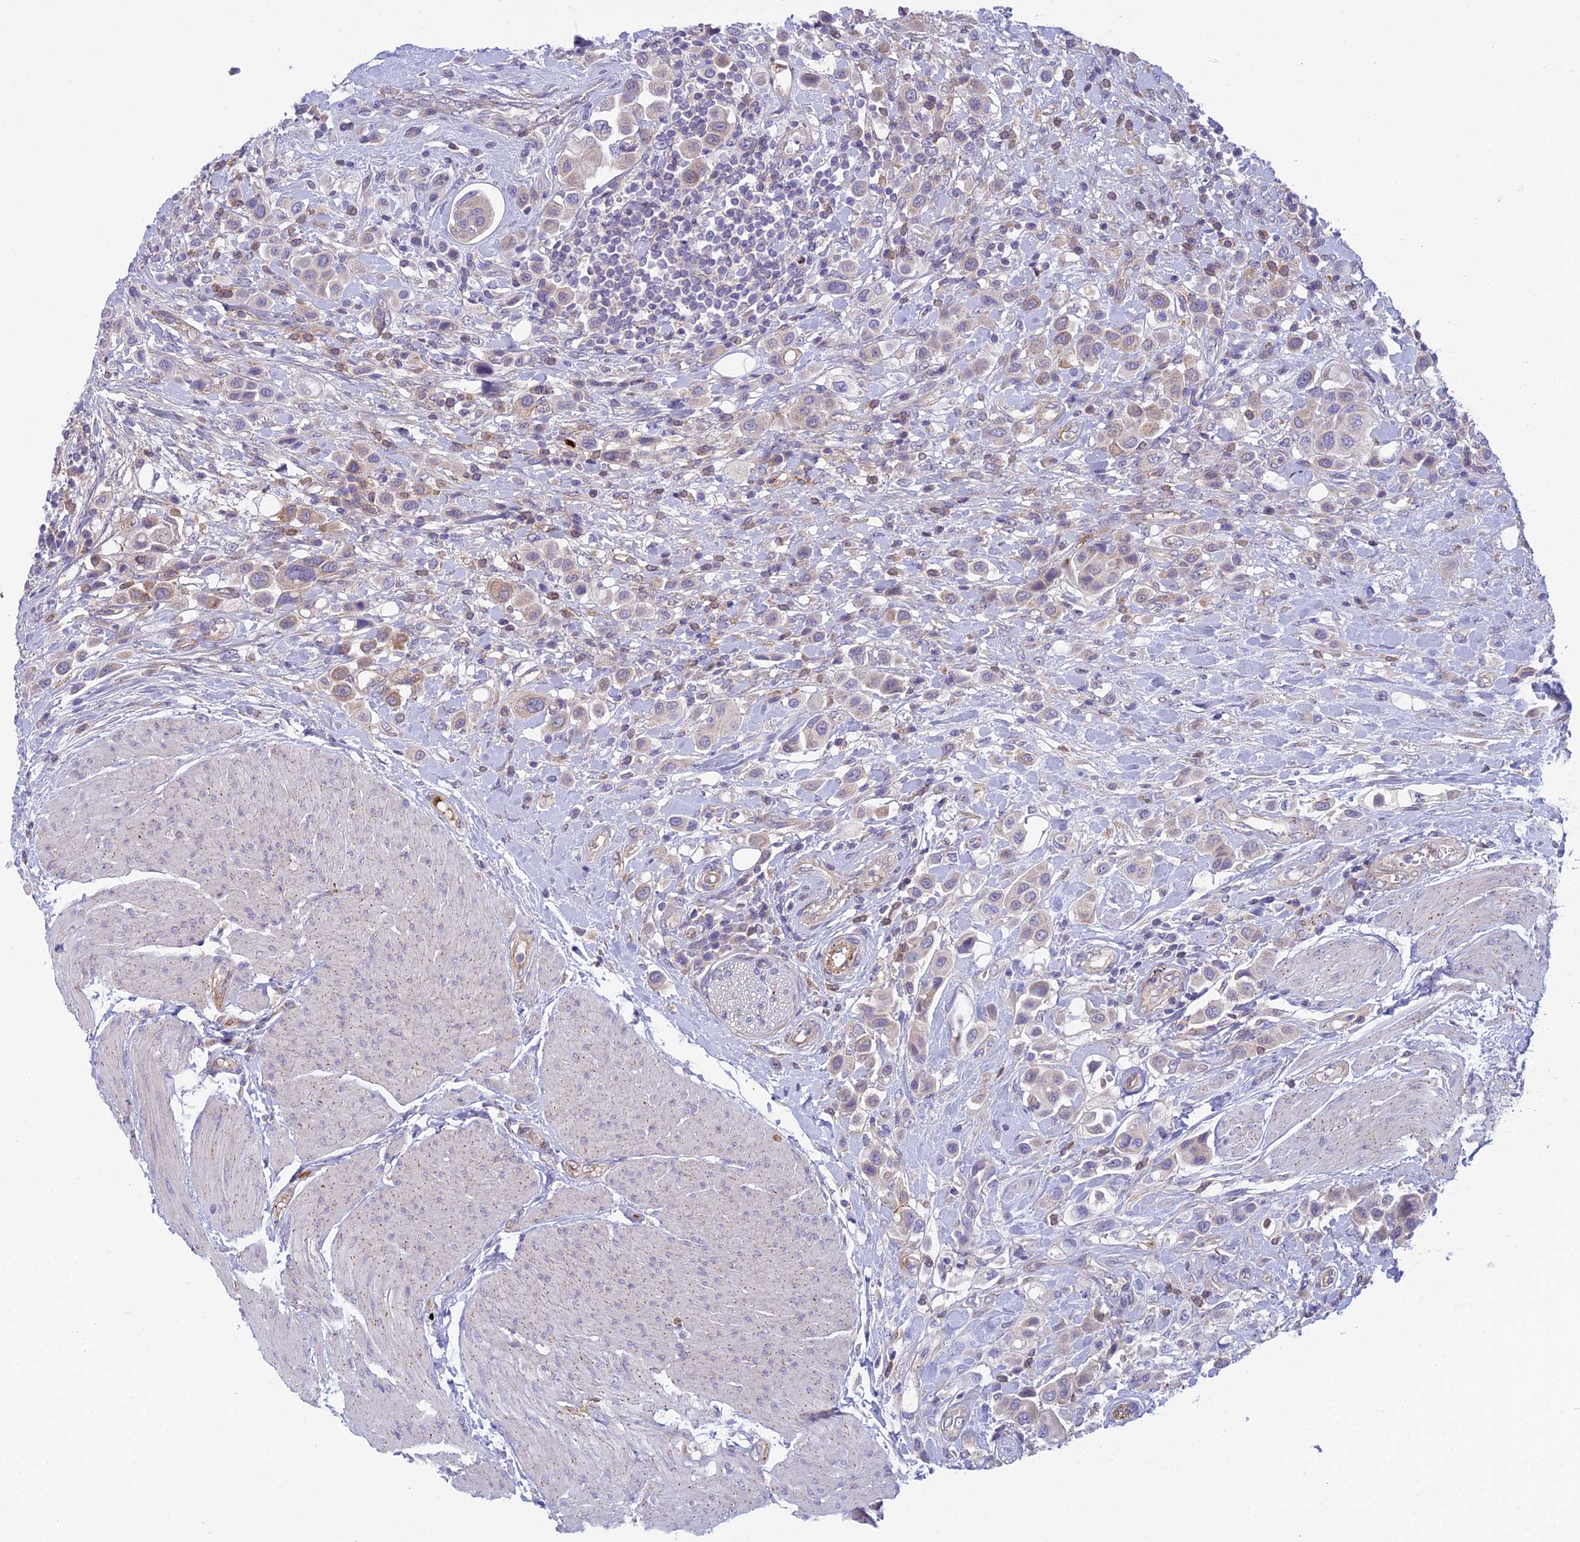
{"staining": {"intensity": "weak", "quantity": "<25%", "location": "cytoplasmic/membranous"}, "tissue": "urothelial cancer", "cell_type": "Tumor cells", "image_type": "cancer", "snomed": [{"axis": "morphology", "description": "Urothelial carcinoma, High grade"}, {"axis": "topography", "description": "Urinary bladder"}], "caption": "Immunohistochemistry image of neoplastic tissue: human urothelial cancer stained with DAB demonstrates no significant protein staining in tumor cells.", "gene": "DUS2", "patient": {"sex": "male", "age": 50}}